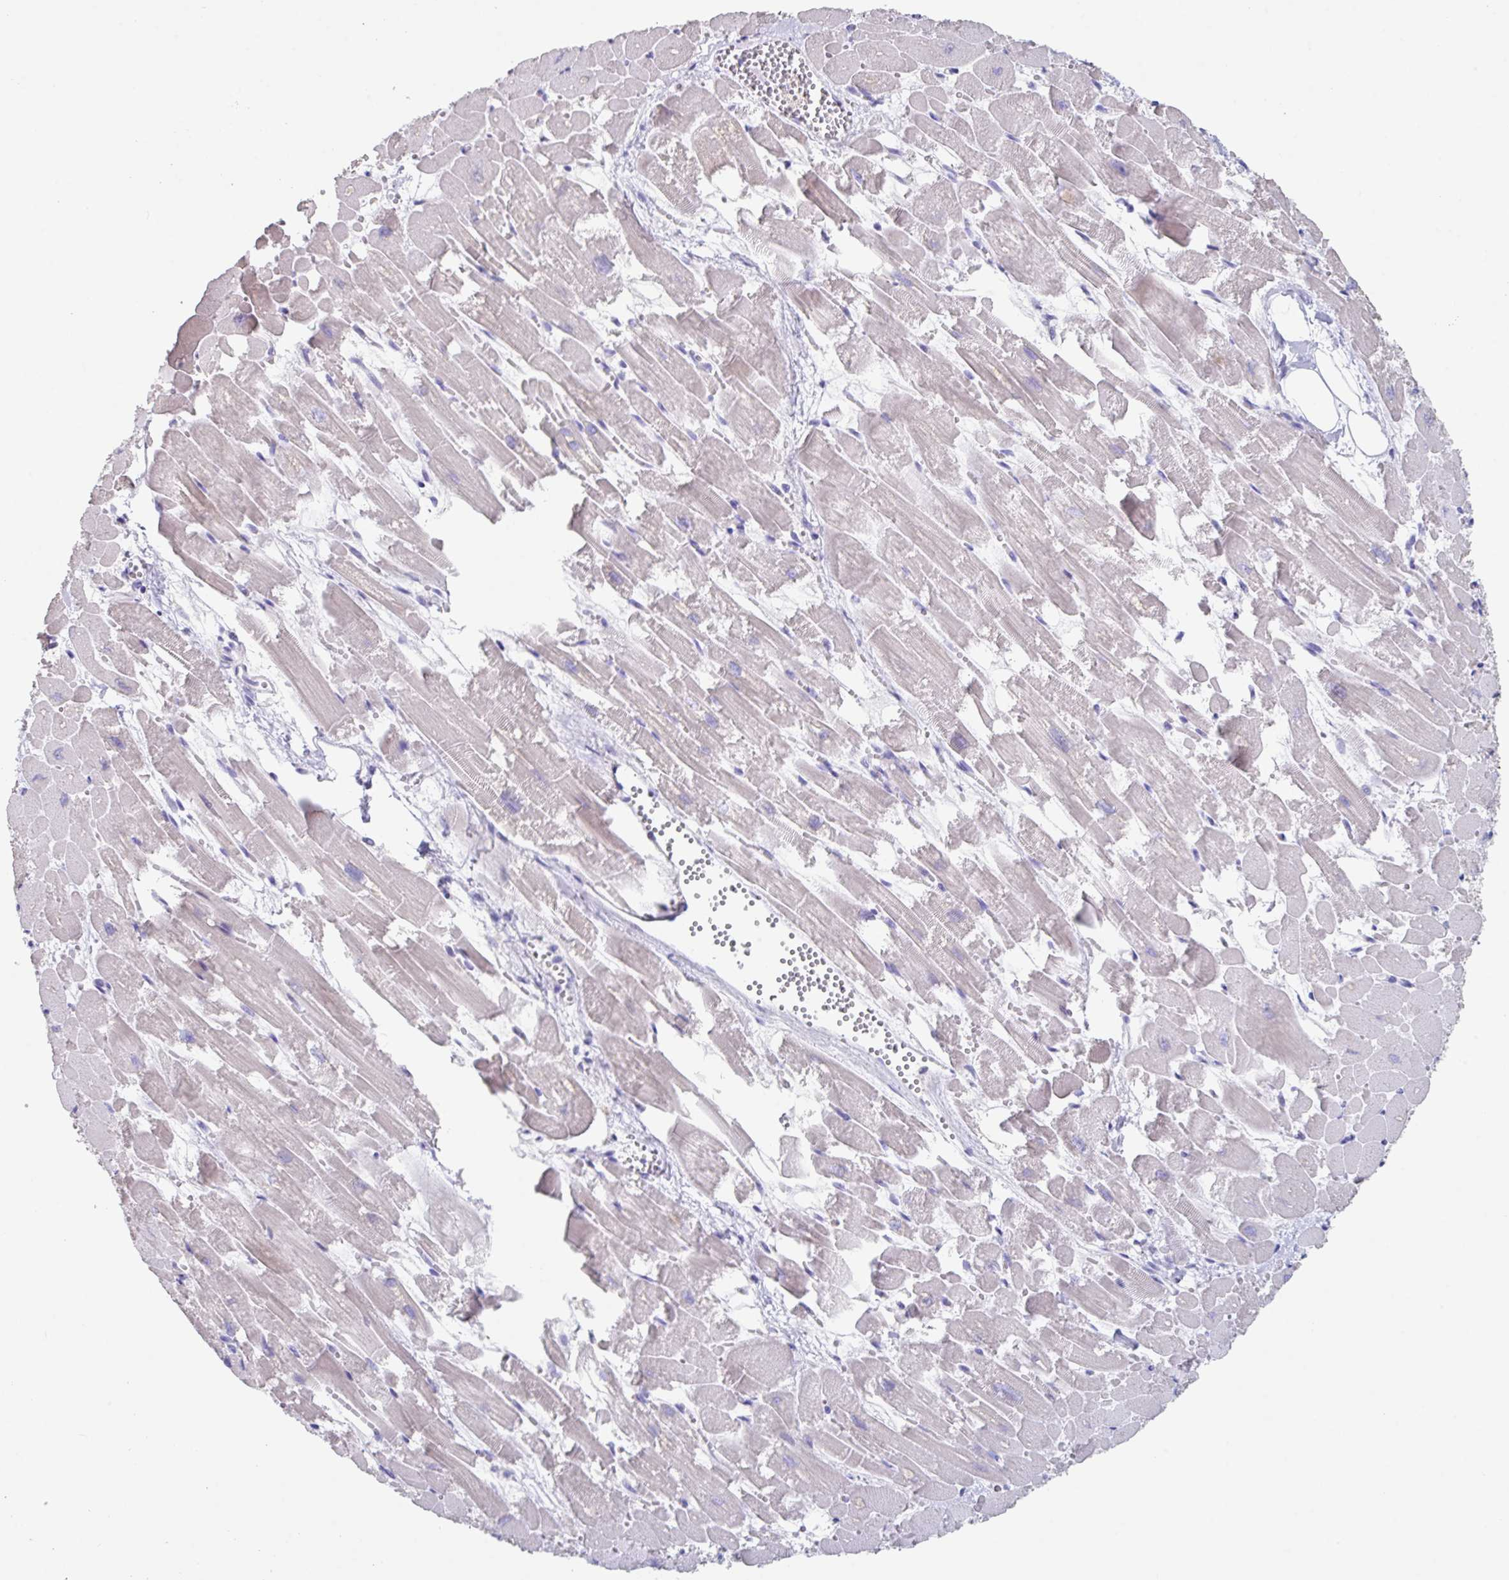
{"staining": {"intensity": "weak", "quantity": "25%-75%", "location": "cytoplasmic/membranous"}, "tissue": "heart muscle", "cell_type": "Cardiomyocytes", "image_type": "normal", "snomed": [{"axis": "morphology", "description": "Normal tissue, NOS"}, {"axis": "topography", "description": "Heart"}], "caption": "The immunohistochemical stain shows weak cytoplasmic/membranous expression in cardiomyocytes of normal heart muscle. (brown staining indicates protein expression, while blue staining denotes nuclei).", "gene": "SLC44A4", "patient": {"sex": "female", "age": 52}}